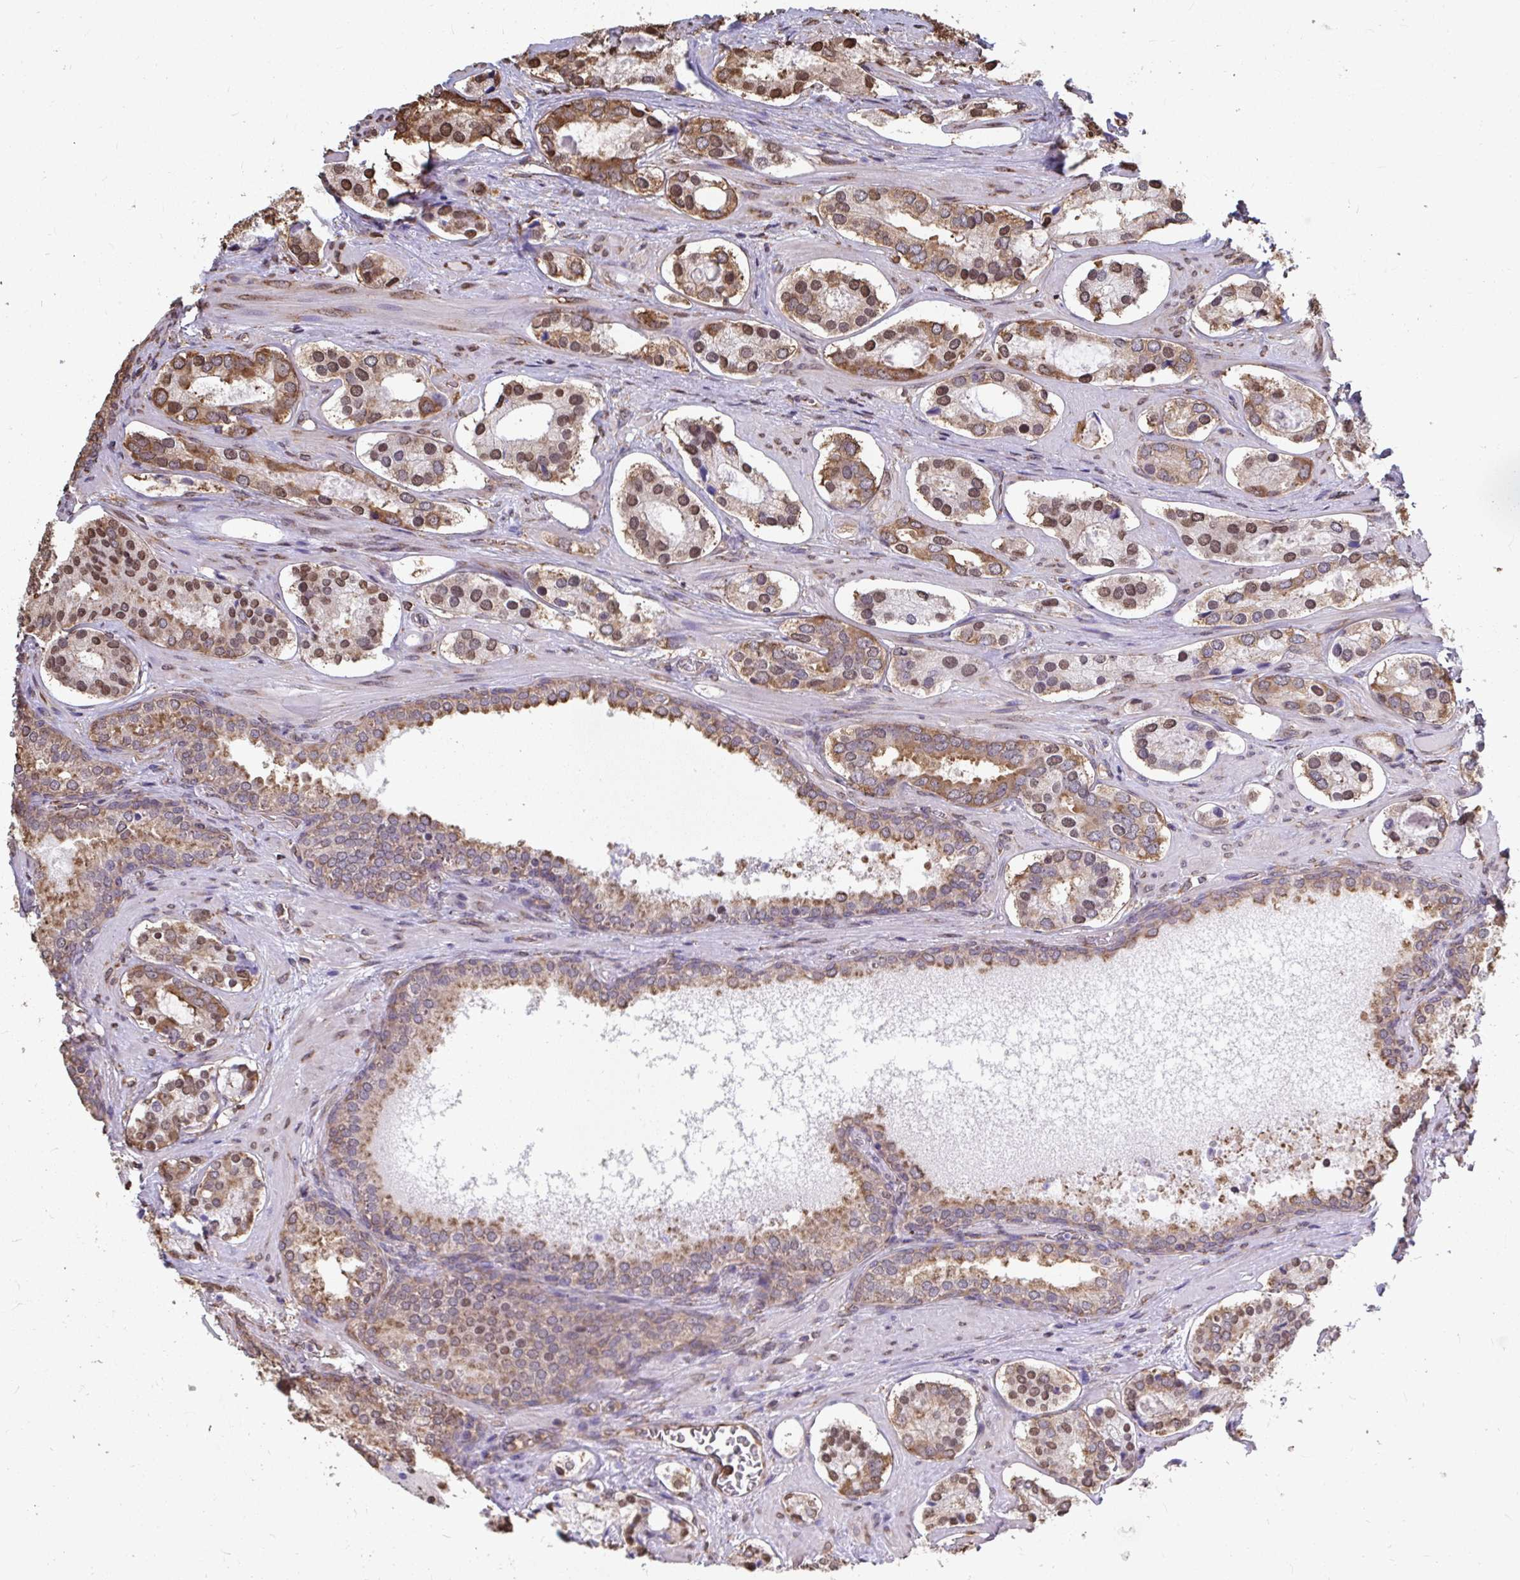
{"staining": {"intensity": "moderate", "quantity": ">75%", "location": "cytoplasmic/membranous,nuclear"}, "tissue": "prostate cancer", "cell_type": "Tumor cells", "image_type": "cancer", "snomed": [{"axis": "morphology", "description": "Adenocarcinoma, Low grade"}, {"axis": "topography", "description": "Prostate"}], "caption": "Protein expression analysis of prostate adenocarcinoma (low-grade) displays moderate cytoplasmic/membranous and nuclear staining in about >75% of tumor cells.", "gene": "SYNCRIP", "patient": {"sex": "male", "age": 62}}